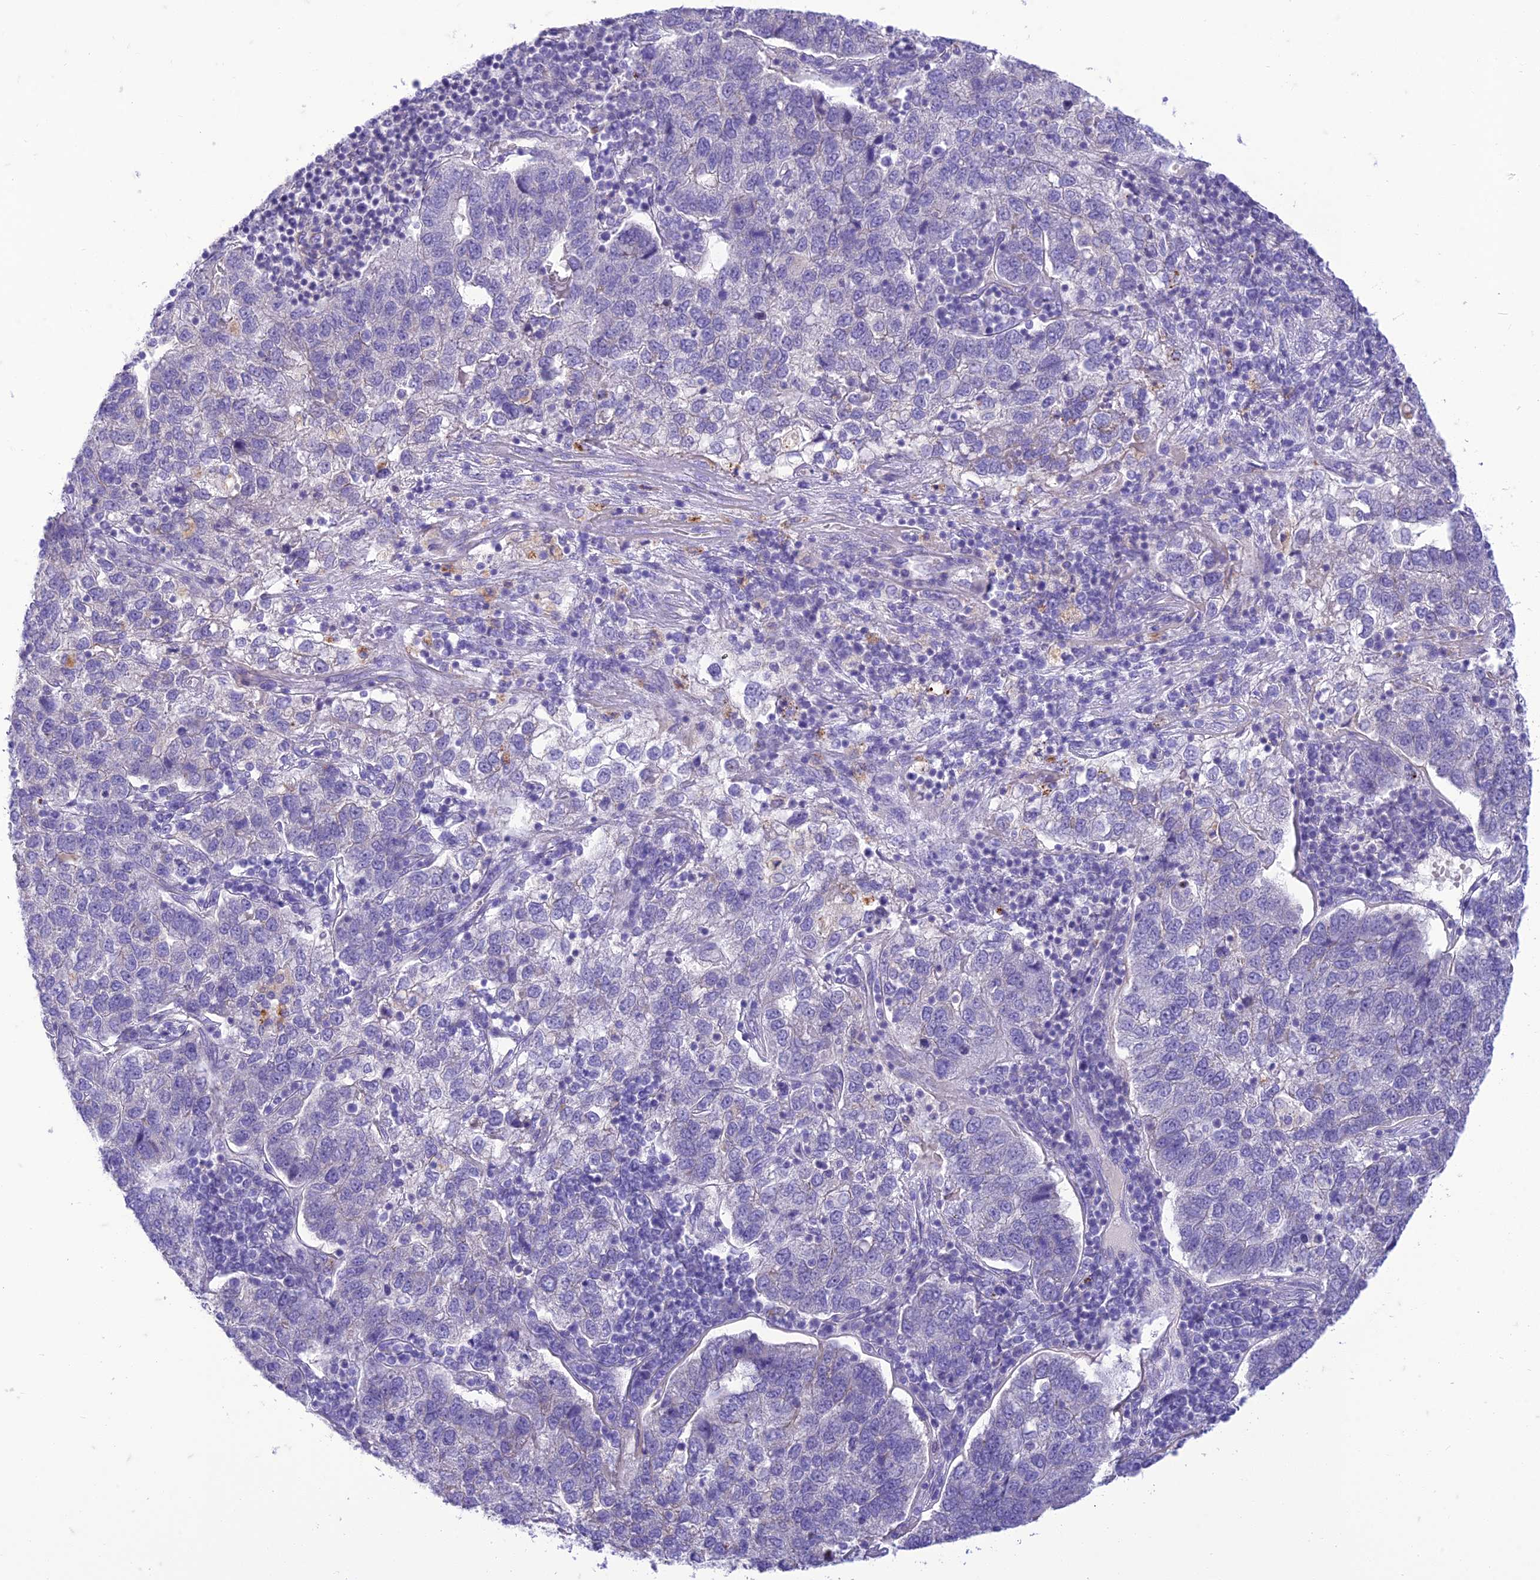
{"staining": {"intensity": "negative", "quantity": "none", "location": "none"}, "tissue": "pancreatic cancer", "cell_type": "Tumor cells", "image_type": "cancer", "snomed": [{"axis": "morphology", "description": "Adenocarcinoma, NOS"}, {"axis": "topography", "description": "Pancreas"}], "caption": "Immunohistochemistry image of neoplastic tissue: human adenocarcinoma (pancreatic) stained with DAB exhibits no significant protein positivity in tumor cells.", "gene": "DHDH", "patient": {"sex": "female", "age": 61}}